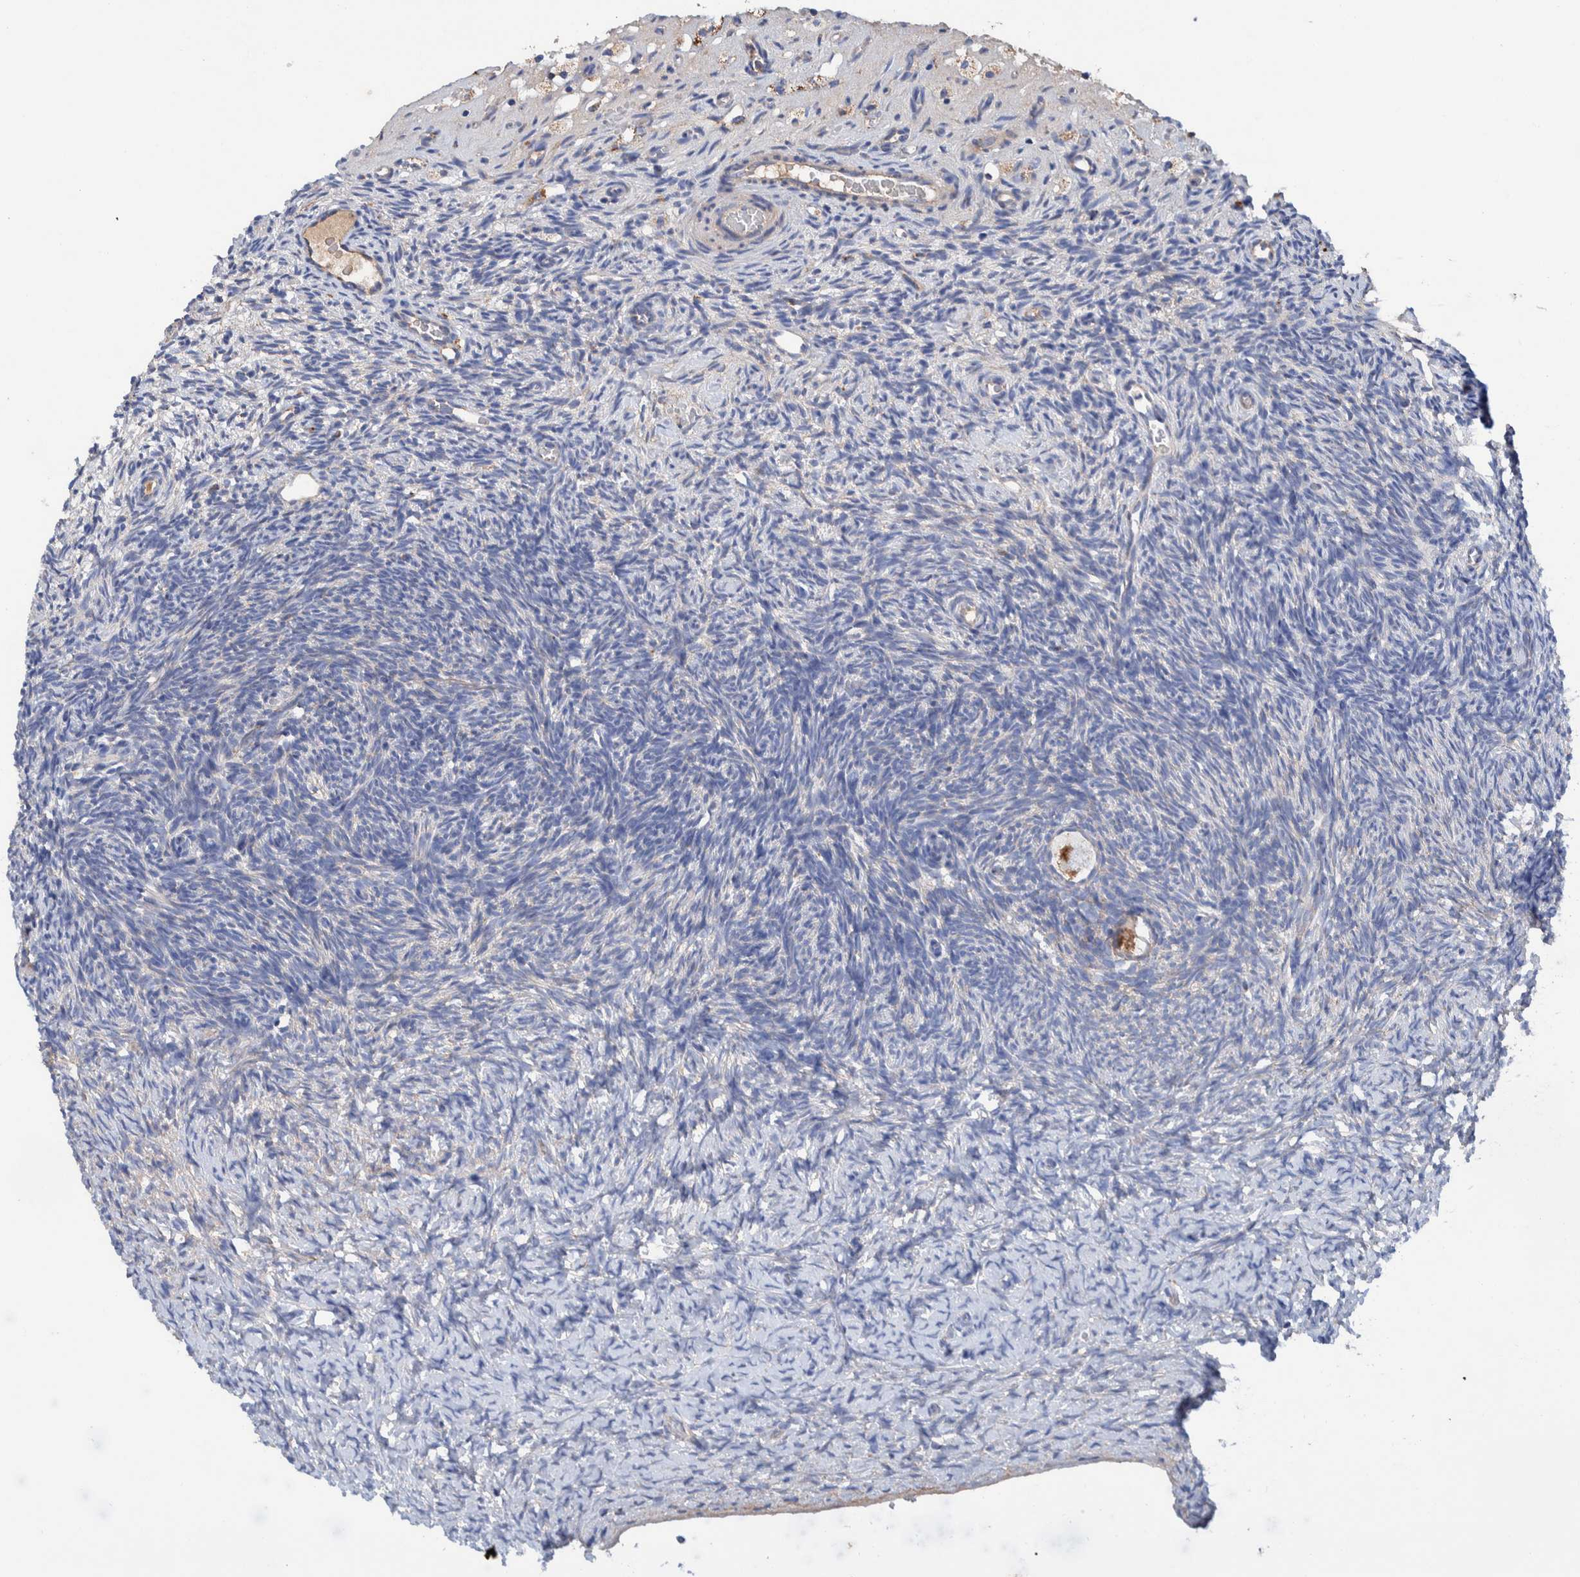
{"staining": {"intensity": "strong", "quantity": ">75%", "location": "cytoplasmic/membranous"}, "tissue": "ovary", "cell_type": "Follicle cells", "image_type": "normal", "snomed": [{"axis": "morphology", "description": "Normal tissue, NOS"}, {"axis": "topography", "description": "Ovary"}], "caption": "A photomicrograph of ovary stained for a protein displays strong cytoplasmic/membranous brown staining in follicle cells. Nuclei are stained in blue.", "gene": "DECR1", "patient": {"sex": "female", "age": 34}}